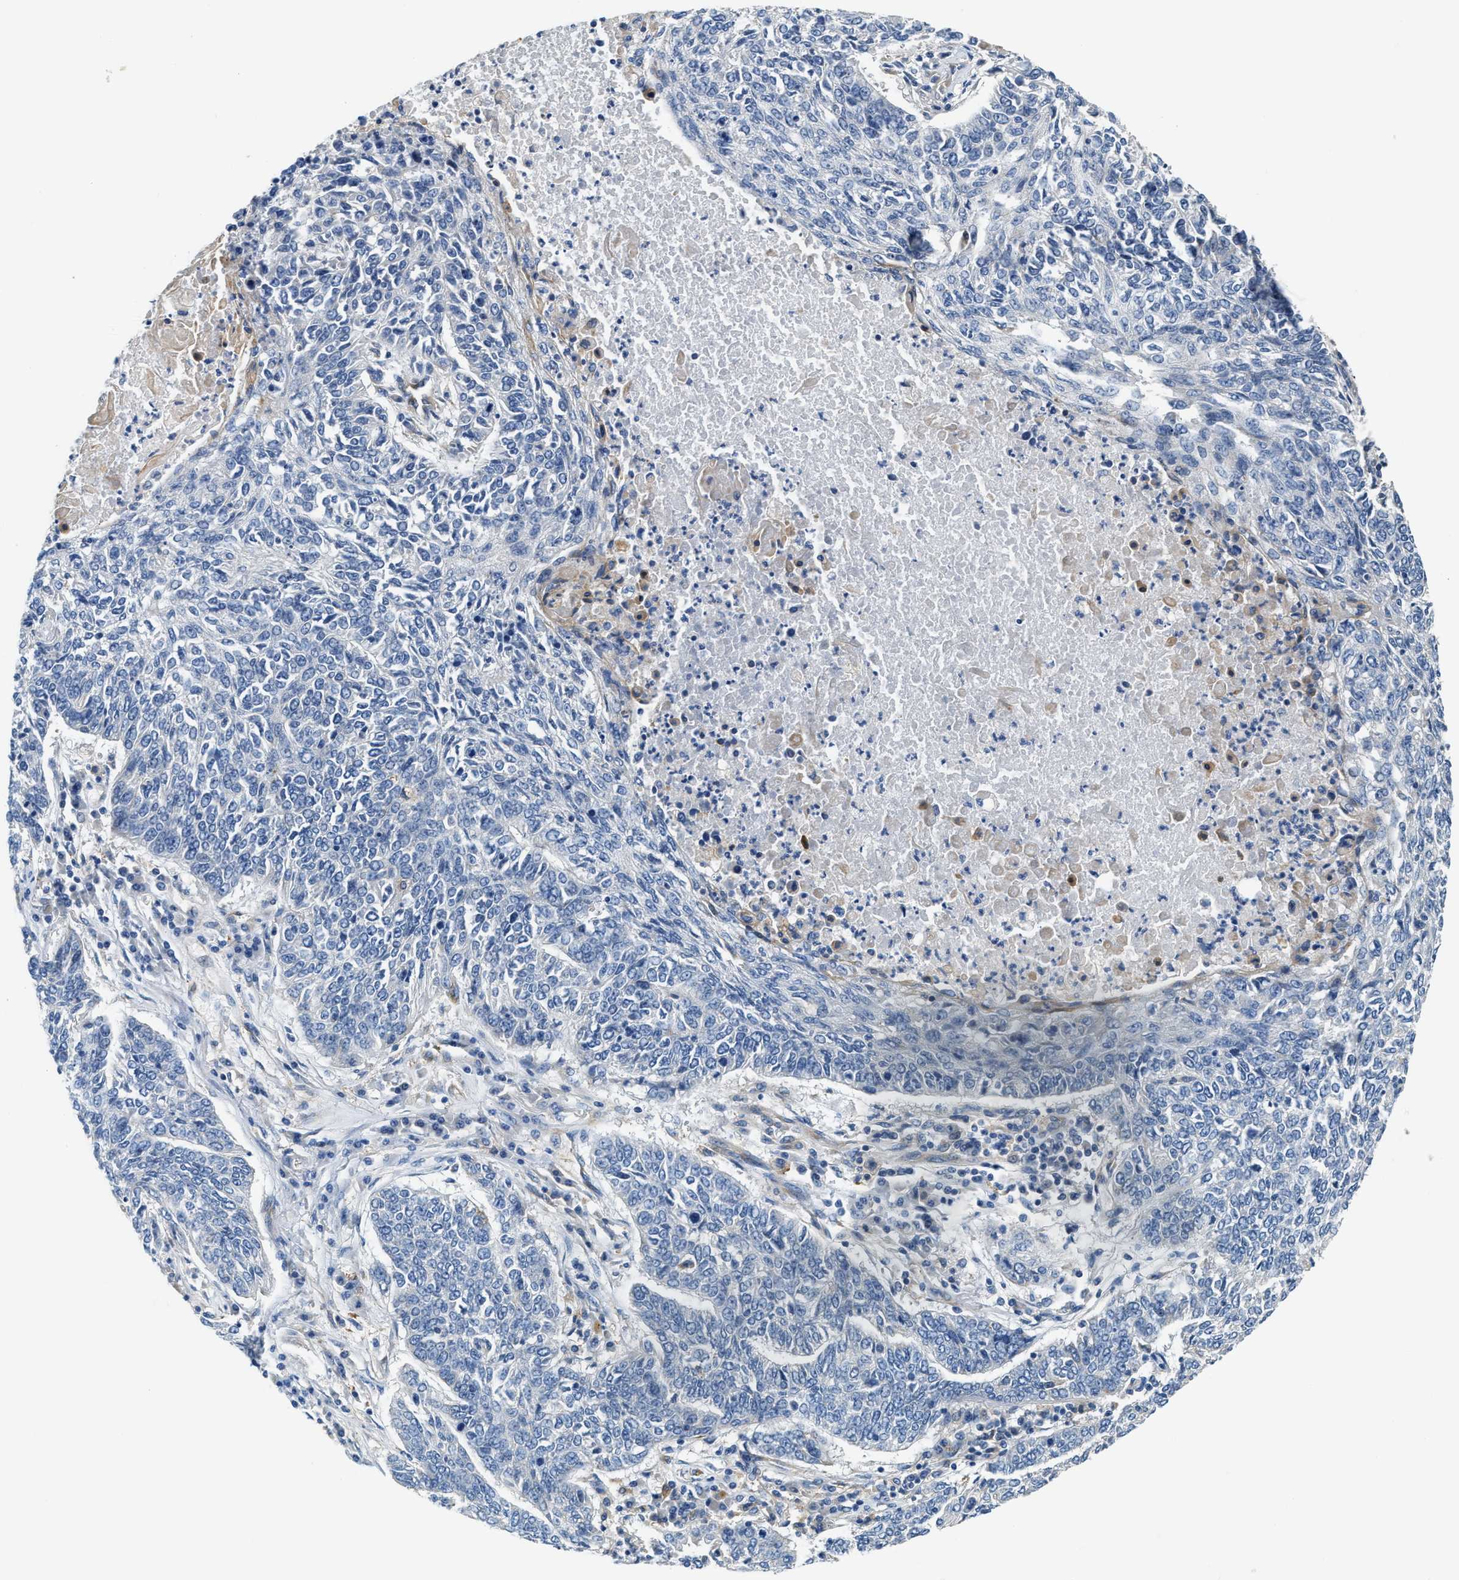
{"staining": {"intensity": "negative", "quantity": "none", "location": "none"}, "tissue": "lung cancer", "cell_type": "Tumor cells", "image_type": "cancer", "snomed": [{"axis": "morphology", "description": "Normal tissue, NOS"}, {"axis": "morphology", "description": "Squamous cell carcinoma, NOS"}, {"axis": "topography", "description": "Cartilage tissue"}, {"axis": "topography", "description": "Bronchus"}, {"axis": "topography", "description": "Lung"}], "caption": "Immunohistochemistry (IHC) histopathology image of neoplastic tissue: squamous cell carcinoma (lung) stained with DAB exhibits no significant protein staining in tumor cells.", "gene": "NSUN7", "patient": {"sex": "female", "age": 49}}